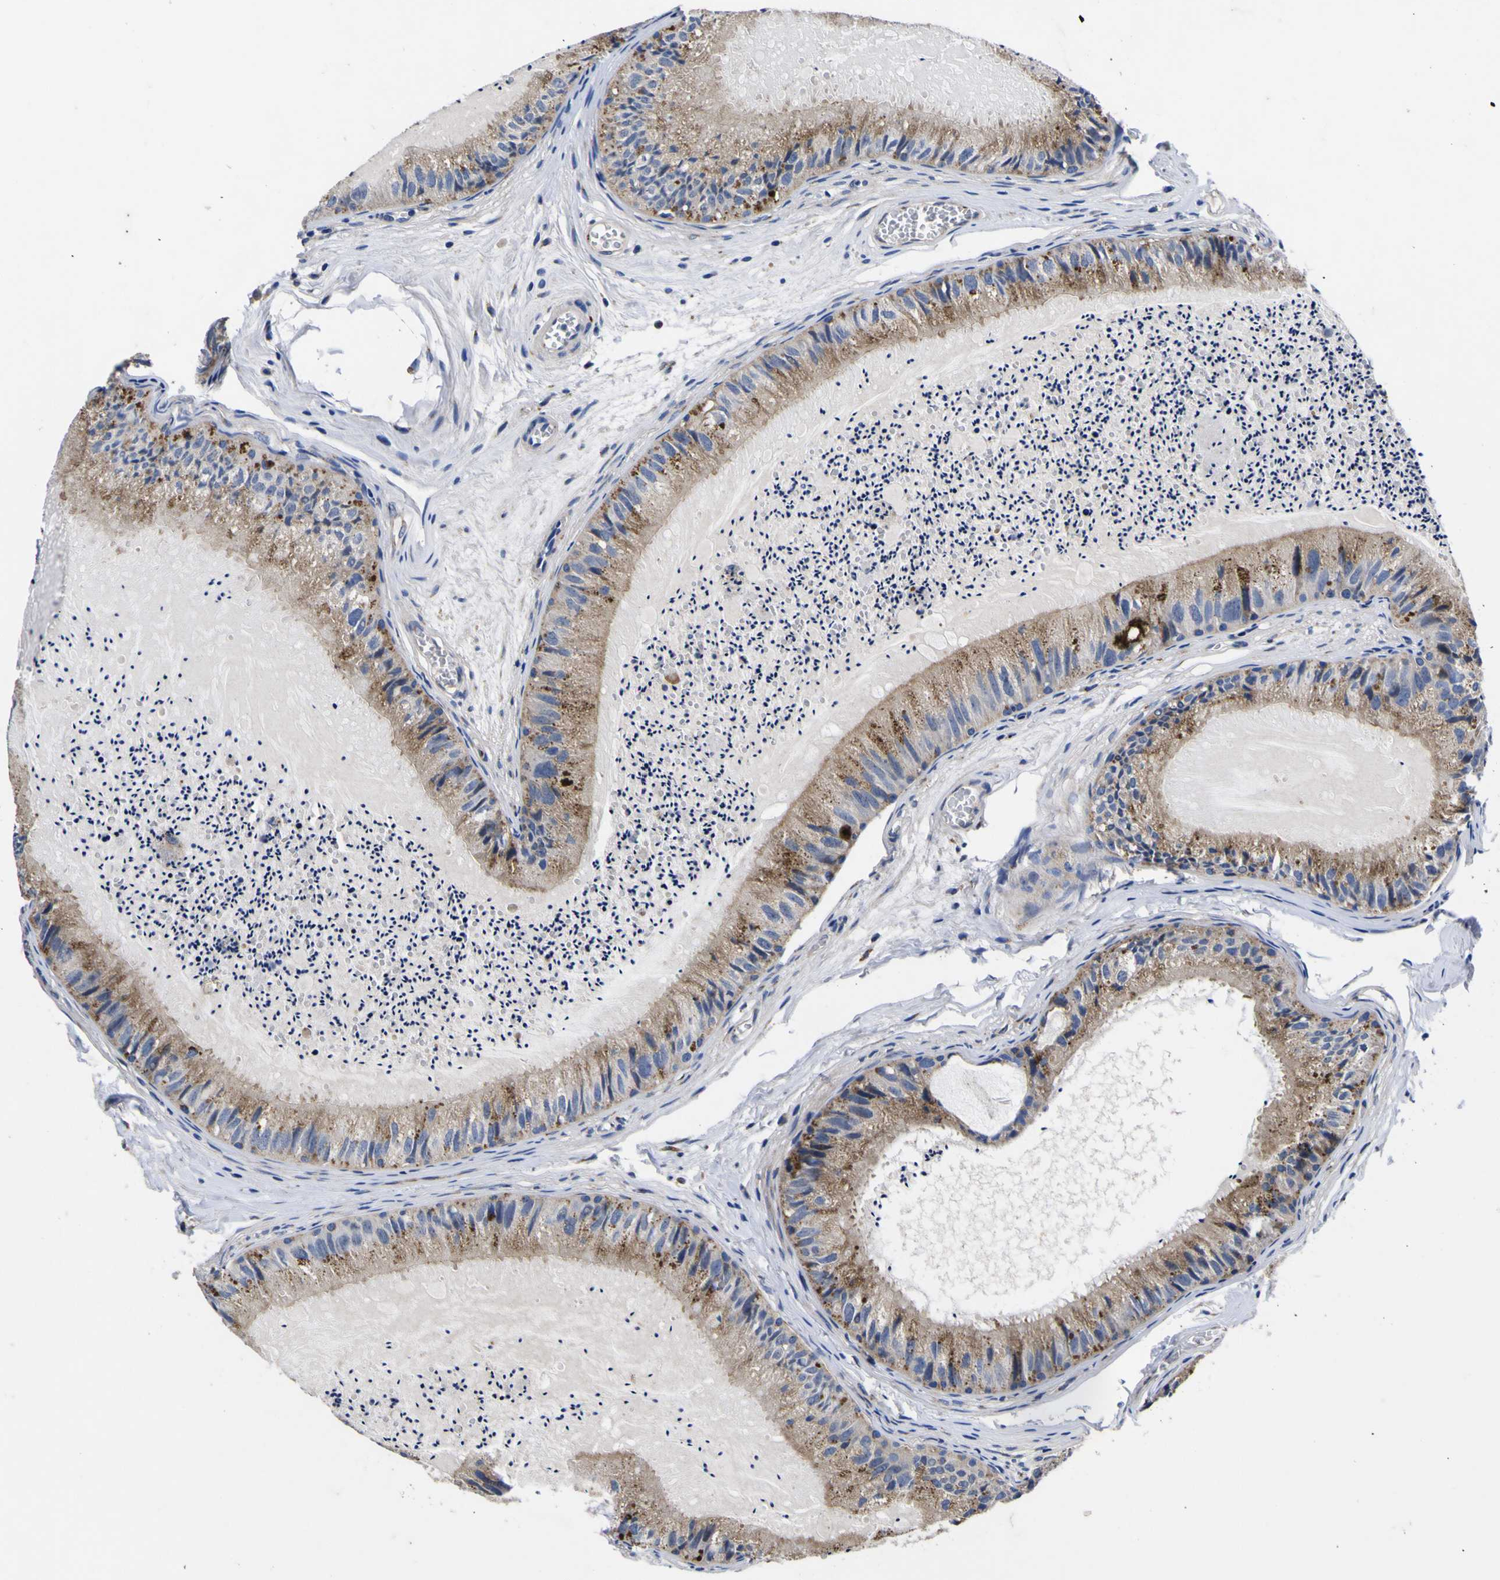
{"staining": {"intensity": "strong", "quantity": ">75%", "location": "cytoplasmic/membranous"}, "tissue": "epididymis", "cell_type": "Glandular cells", "image_type": "normal", "snomed": [{"axis": "morphology", "description": "Normal tissue, NOS"}, {"axis": "topography", "description": "Epididymis"}], "caption": "Immunohistochemical staining of benign epididymis exhibits strong cytoplasmic/membranous protein expression in about >75% of glandular cells. The protein is stained brown, and the nuclei are stained in blue (DAB IHC with brightfield microscopy, high magnification).", "gene": "COA1", "patient": {"sex": "male", "age": 31}}